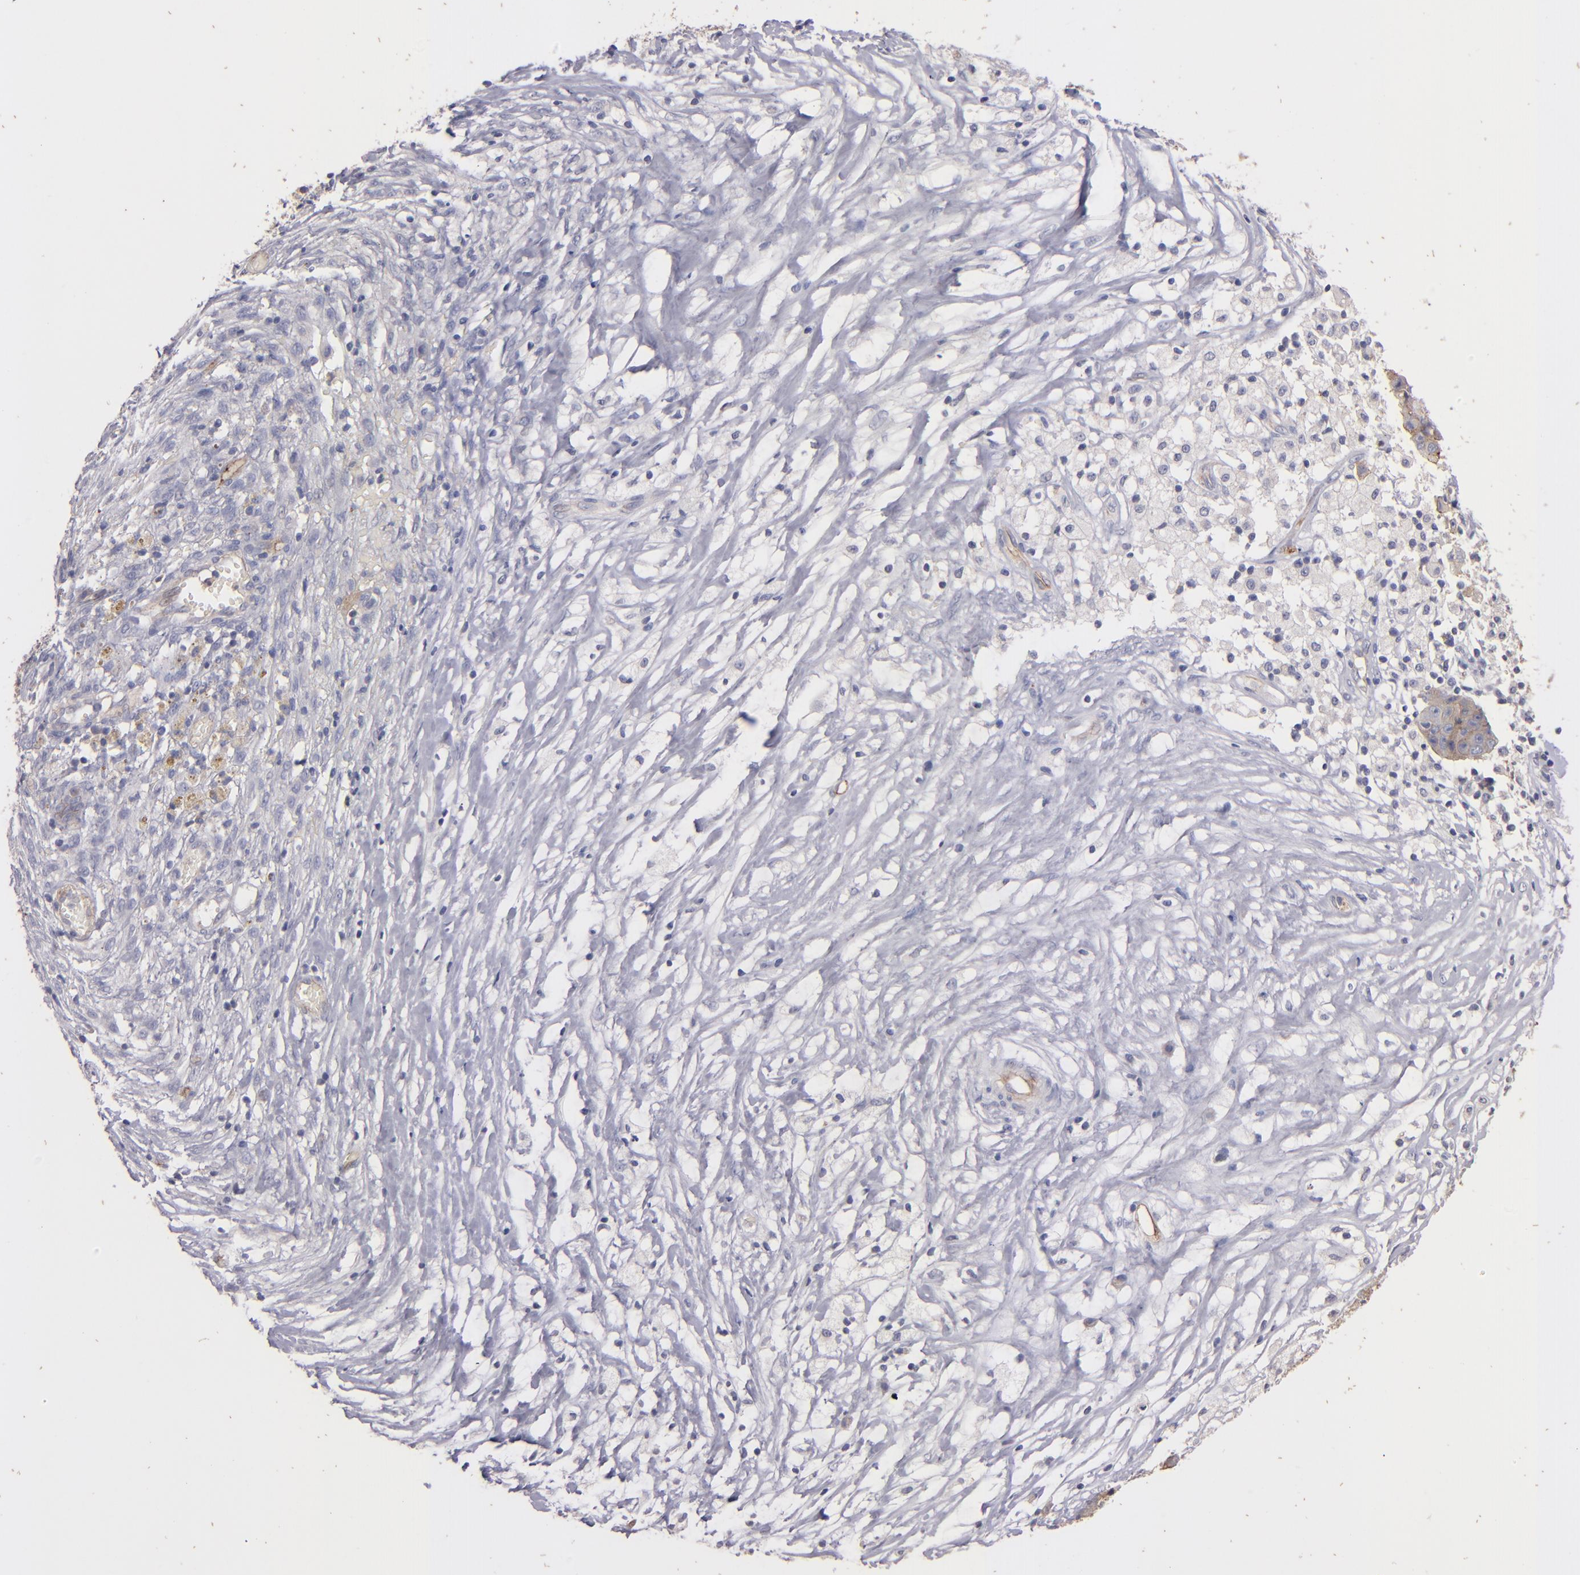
{"staining": {"intensity": "moderate", "quantity": "25%-75%", "location": "cytoplasmic/membranous"}, "tissue": "ovarian cancer", "cell_type": "Tumor cells", "image_type": "cancer", "snomed": [{"axis": "morphology", "description": "Carcinoma, endometroid"}, {"axis": "topography", "description": "Ovary"}], "caption": "Tumor cells show moderate cytoplasmic/membranous positivity in approximately 25%-75% of cells in ovarian cancer (endometroid carcinoma).", "gene": "CLDN5", "patient": {"sex": "female", "age": 42}}